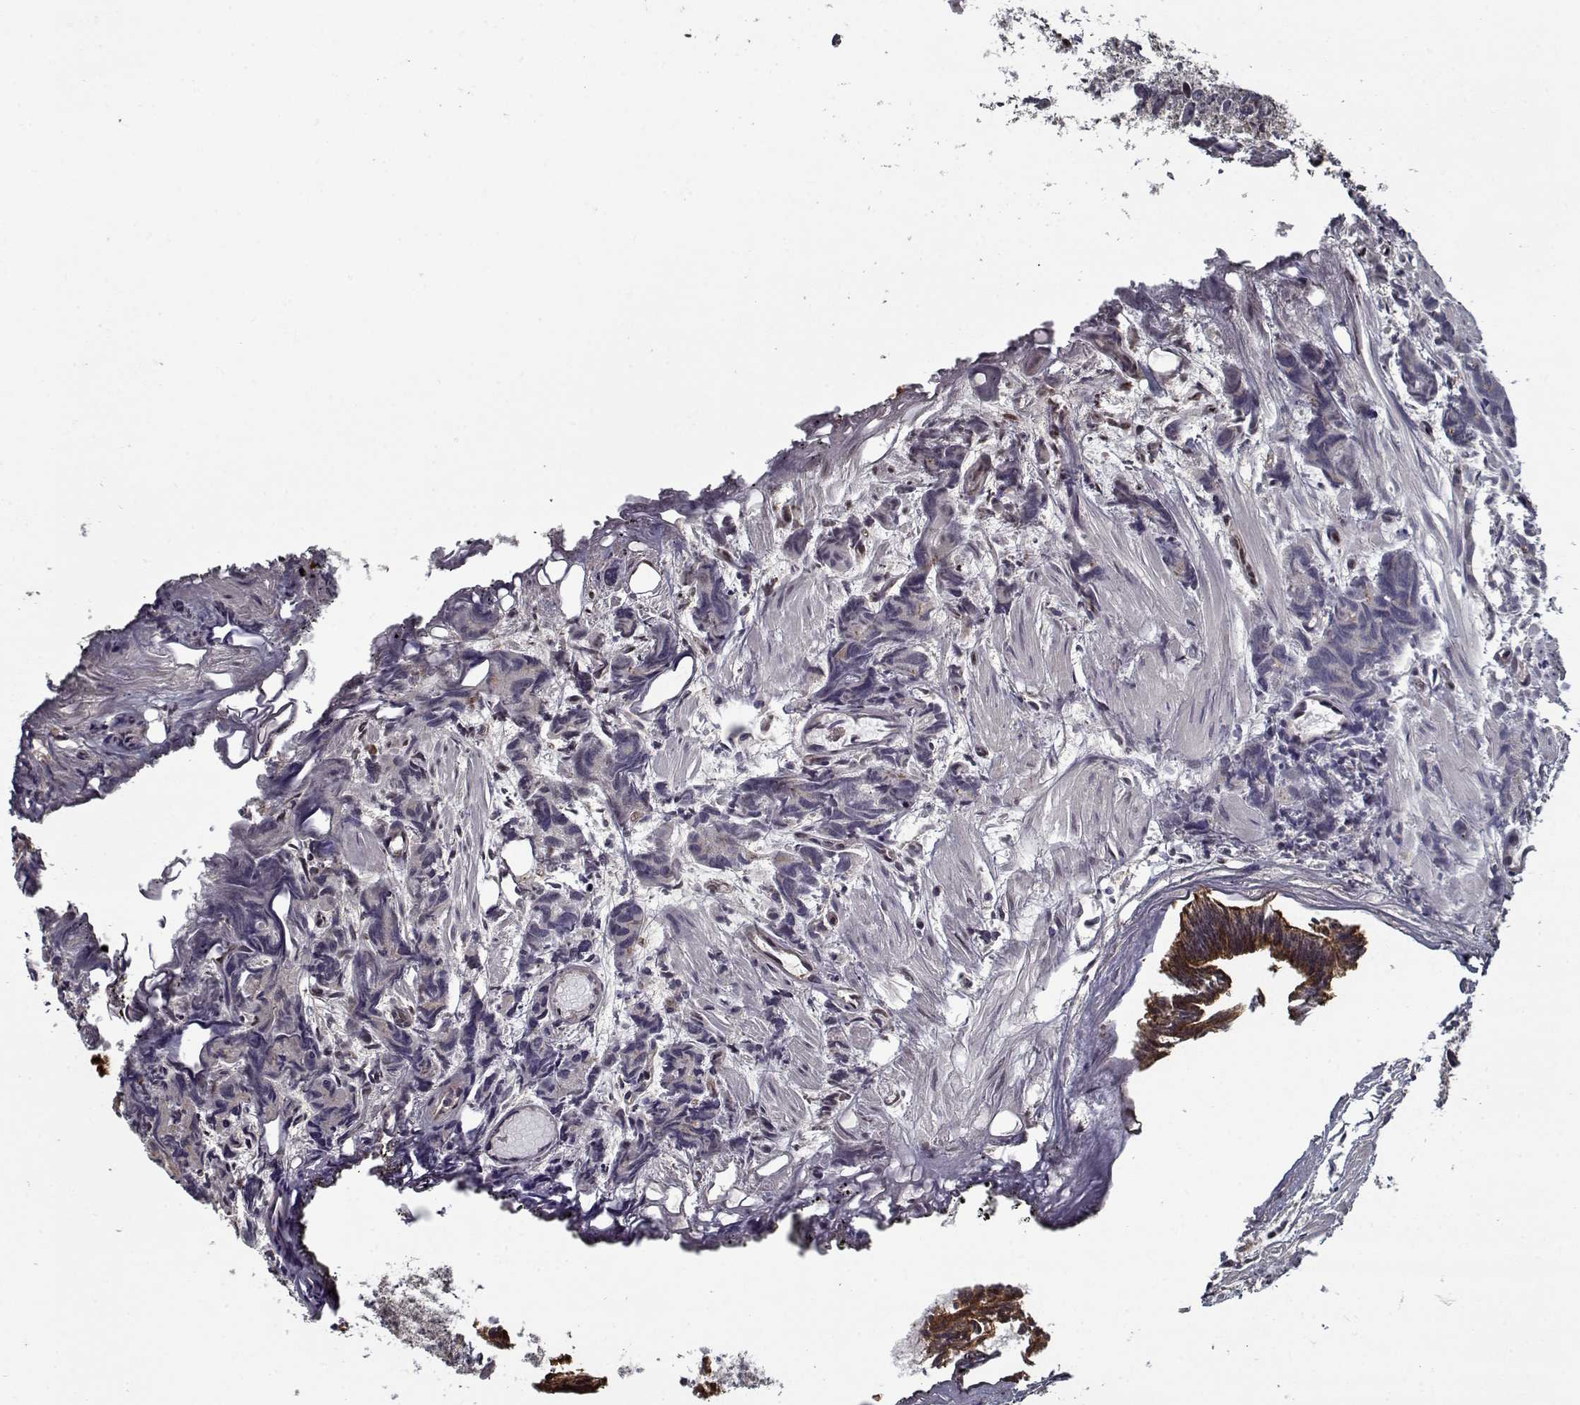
{"staining": {"intensity": "negative", "quantity": "none", "location": "none"}, "tissue": "prostate cancer", "cell_type": "Tumor cells", "image_type": "cancer", "snomed": [{"axis": "morphology", "description": "Adenocarcinoma, High grade"}, {"axis": "topography", "description": "Prostate"}], "caption": "Immunohistochemical staining of human prostate cancer exhibits no significant positivity in tumor cells.", "gene": "NLK", "patient": {"sex": "male", "age": 77}}